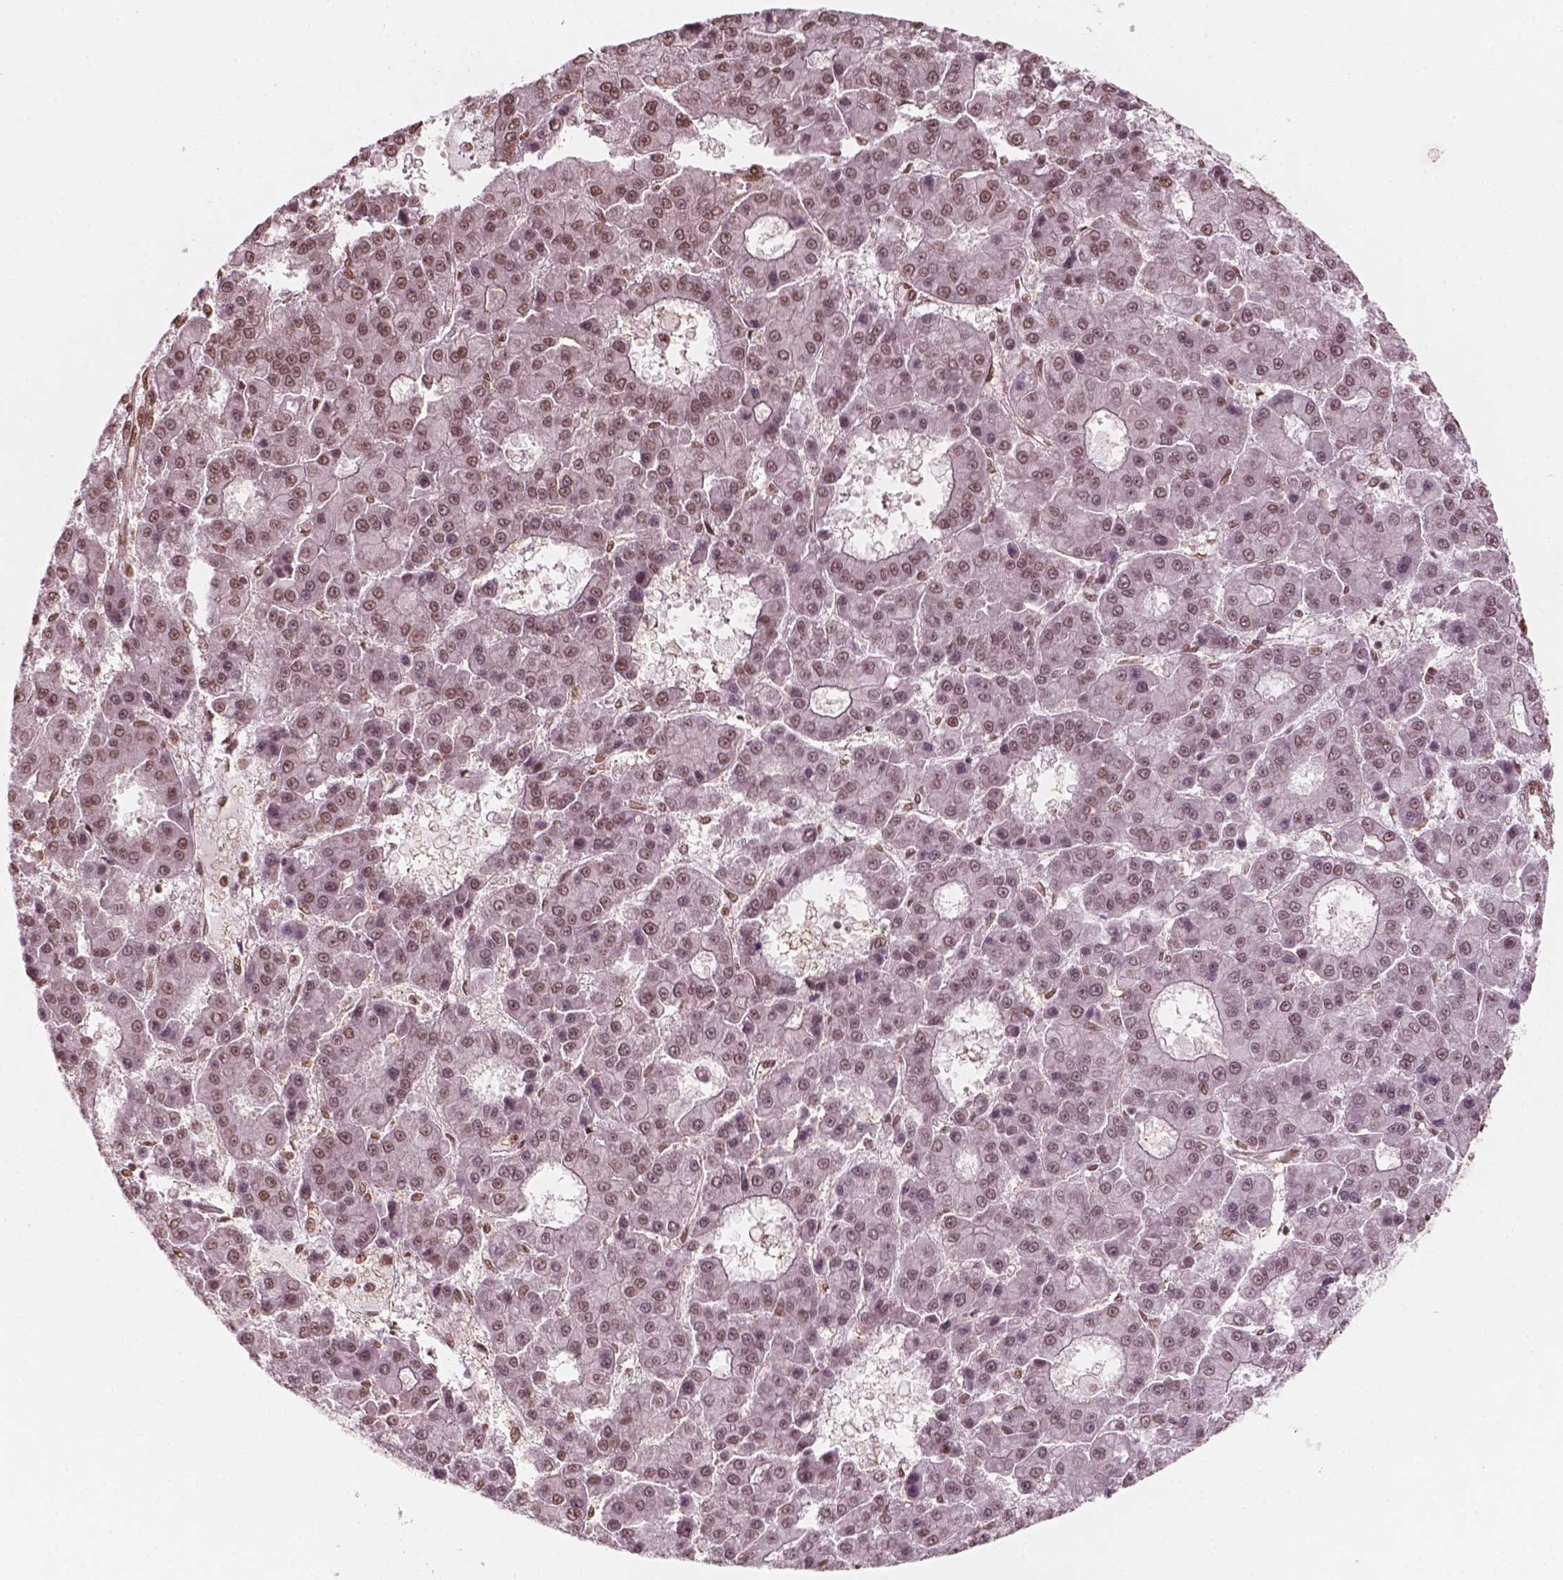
{"staining": {"intensity": "moderate", "quantity": ">75%", "location": "nuclear"}, "tissue": "liver cancer", "cell_type": "Tumor cells", "image_type": "cancer", "snomed": [{"axis": "morphology", "description": "Carcinoma, Hepatocellular, NOS"}, {"axis": "topography", "description": "Liver"}], "caption": "The photomicrograph shows a brown stain indicating the presence of a protein in the nuclear of tumor cells in liver hepatocellular carcinoma.", "gene": "GTF3C5", "patient": {"sex": "male", "age": 70}}